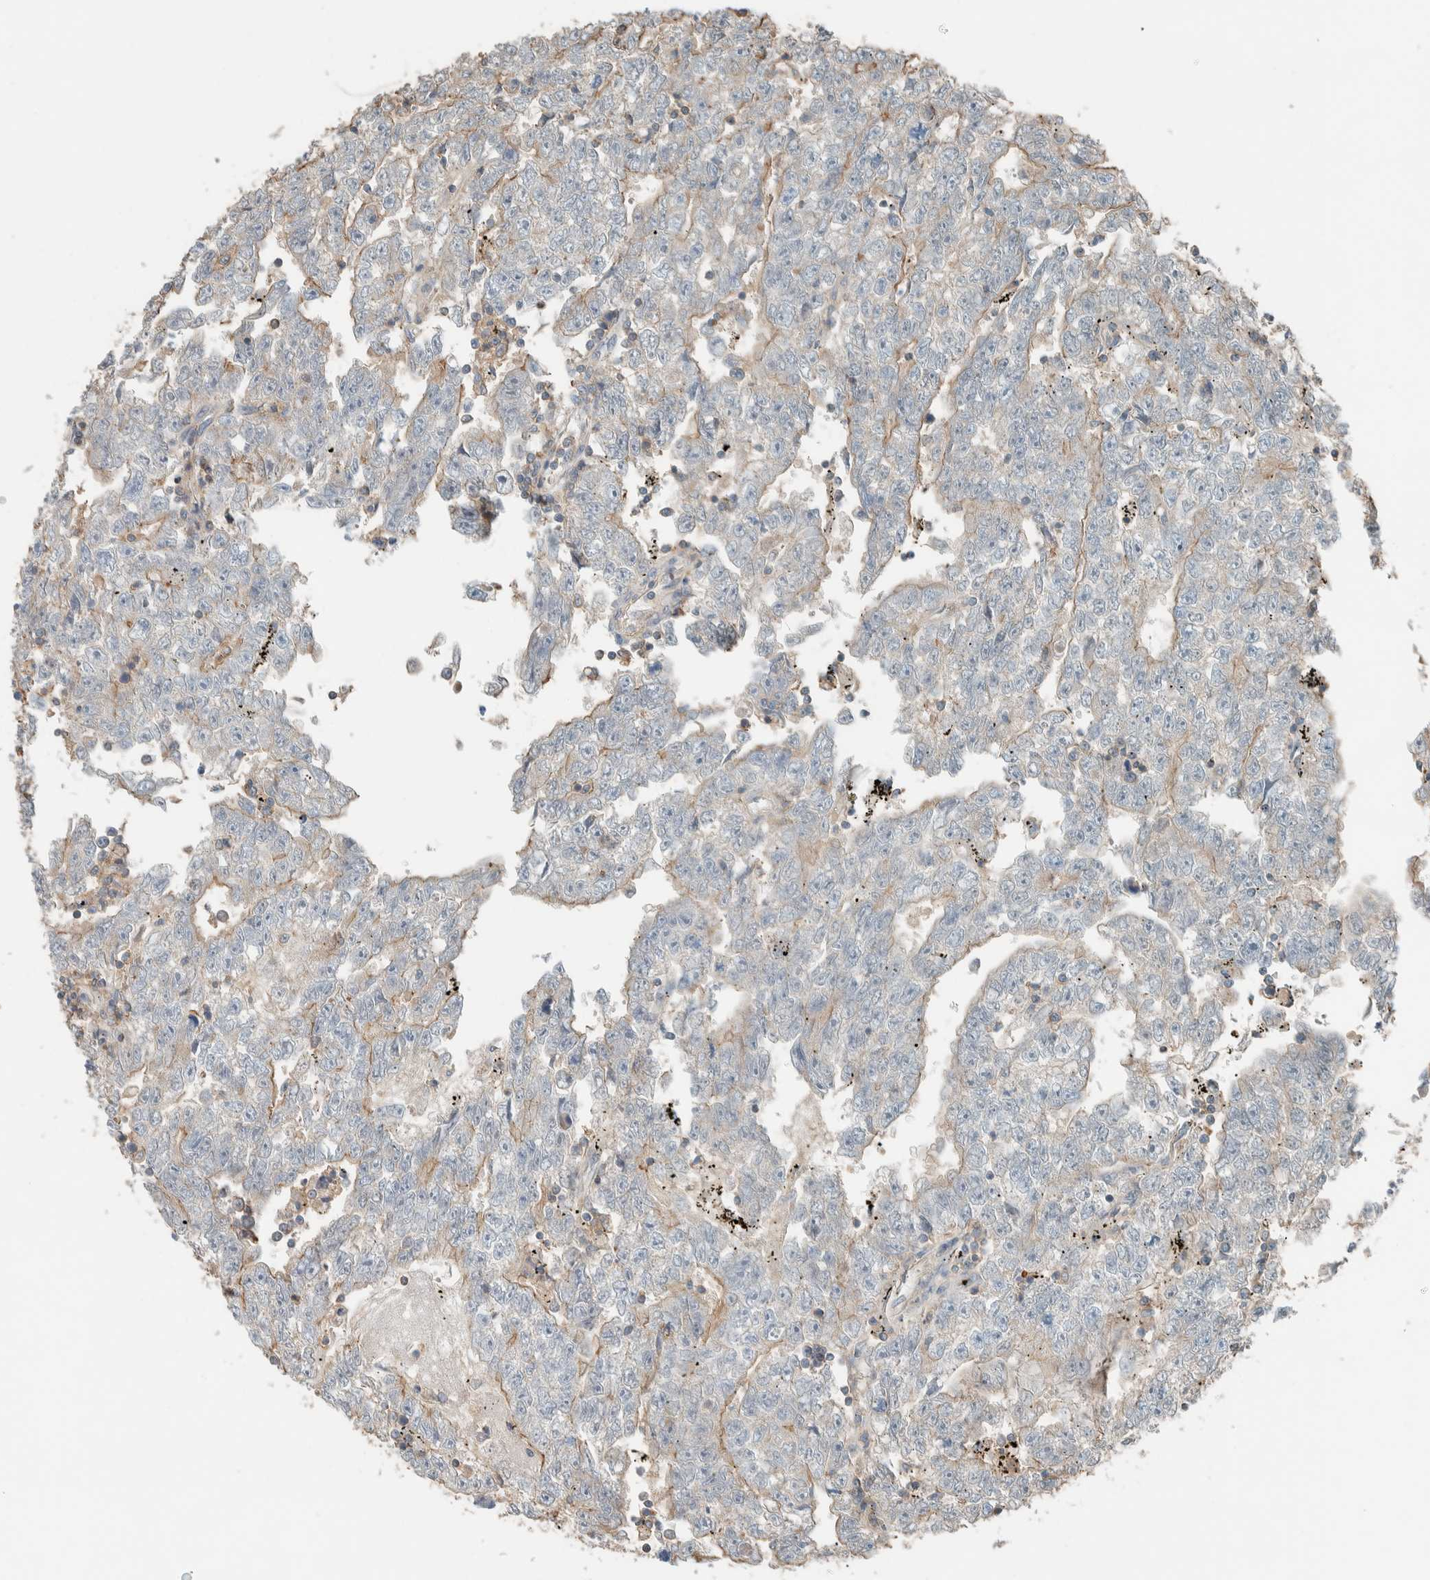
{"staining": {"intensity": "weak", "quantity": "<25%", "location": "cytoplasmic/membranous"}, "tissue": "testis cancer", "cell_type": "Tumor cells", "image_type": "cancer", "snomed": [{"axis": "morphology", "description": "Carcinoma, Embryonal, NOS"}, {"axis": "topography", "description": "Testis"}], "caption": "IHC micrograph of human testis cancer stained for a protein (brown), which displays no positivity in tumor cells.", "gene": "CTBP2", "patient": {"sex": "male", "age": 25}}